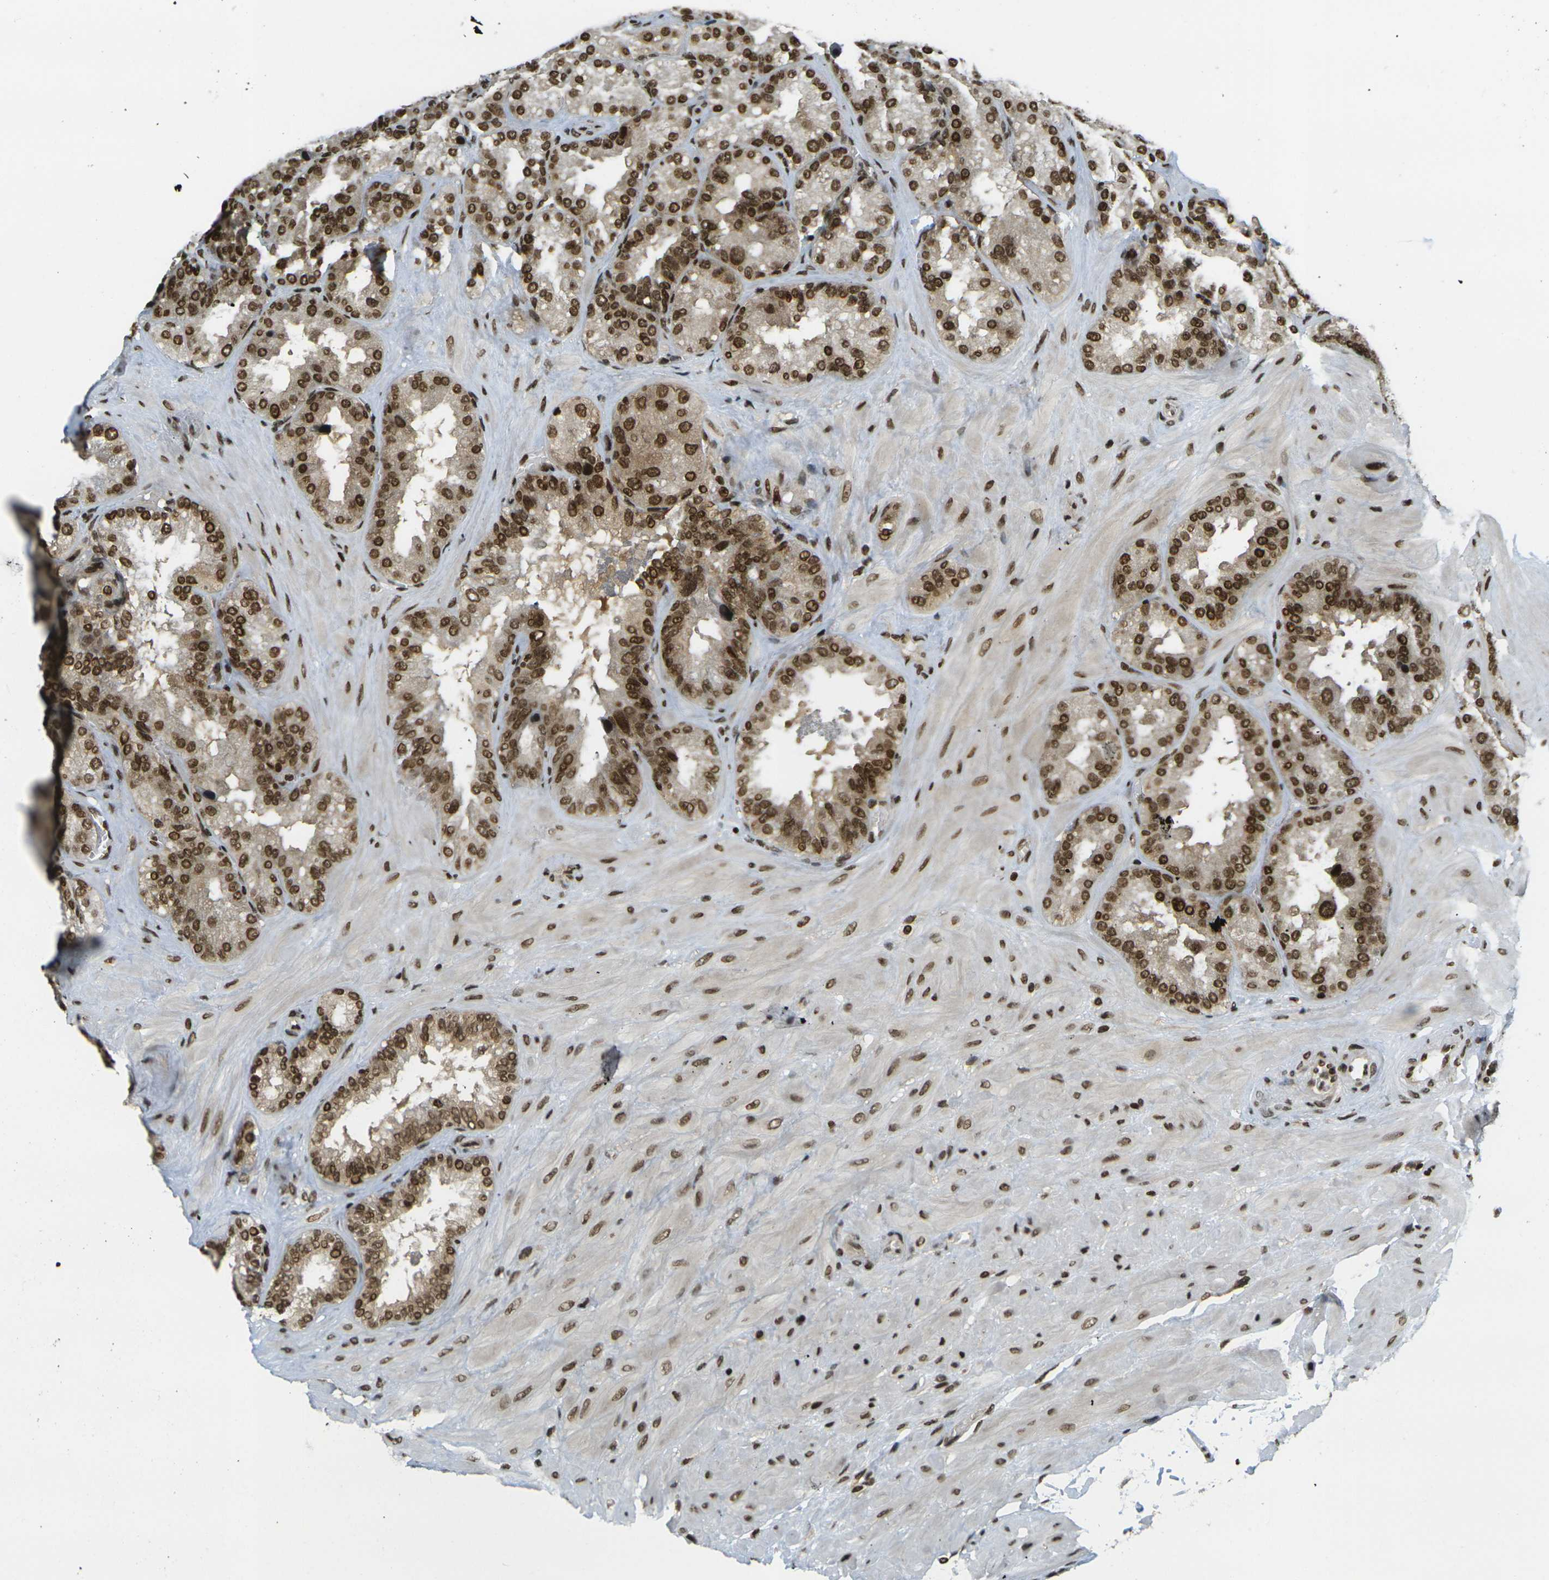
{"staining": {"intensity": "strong", "quantity": ">75%", "location": "cytoplasmic/membranous,nuclear"}, "tissue": "seminal vesicle", "cell_type": "Glandular cells", "image_type": "normal", "snomed": [{"axis": "morphology", "description": "Normal tissue, NOS"}, {"axis": "topography", "description": "Prostate"}, {"axis": "topography", "description": "Seminal veicle"}], "caption": "A photomicrograph showing strong cytoplasmic/membranous,nuclear positivity in about >75% of glandular cells in benign seminal vesicle, as visualized by brown immunohistochemical staining.", "gene": "RUVBL2", "patient": {"sex": "male", "age": 51}}